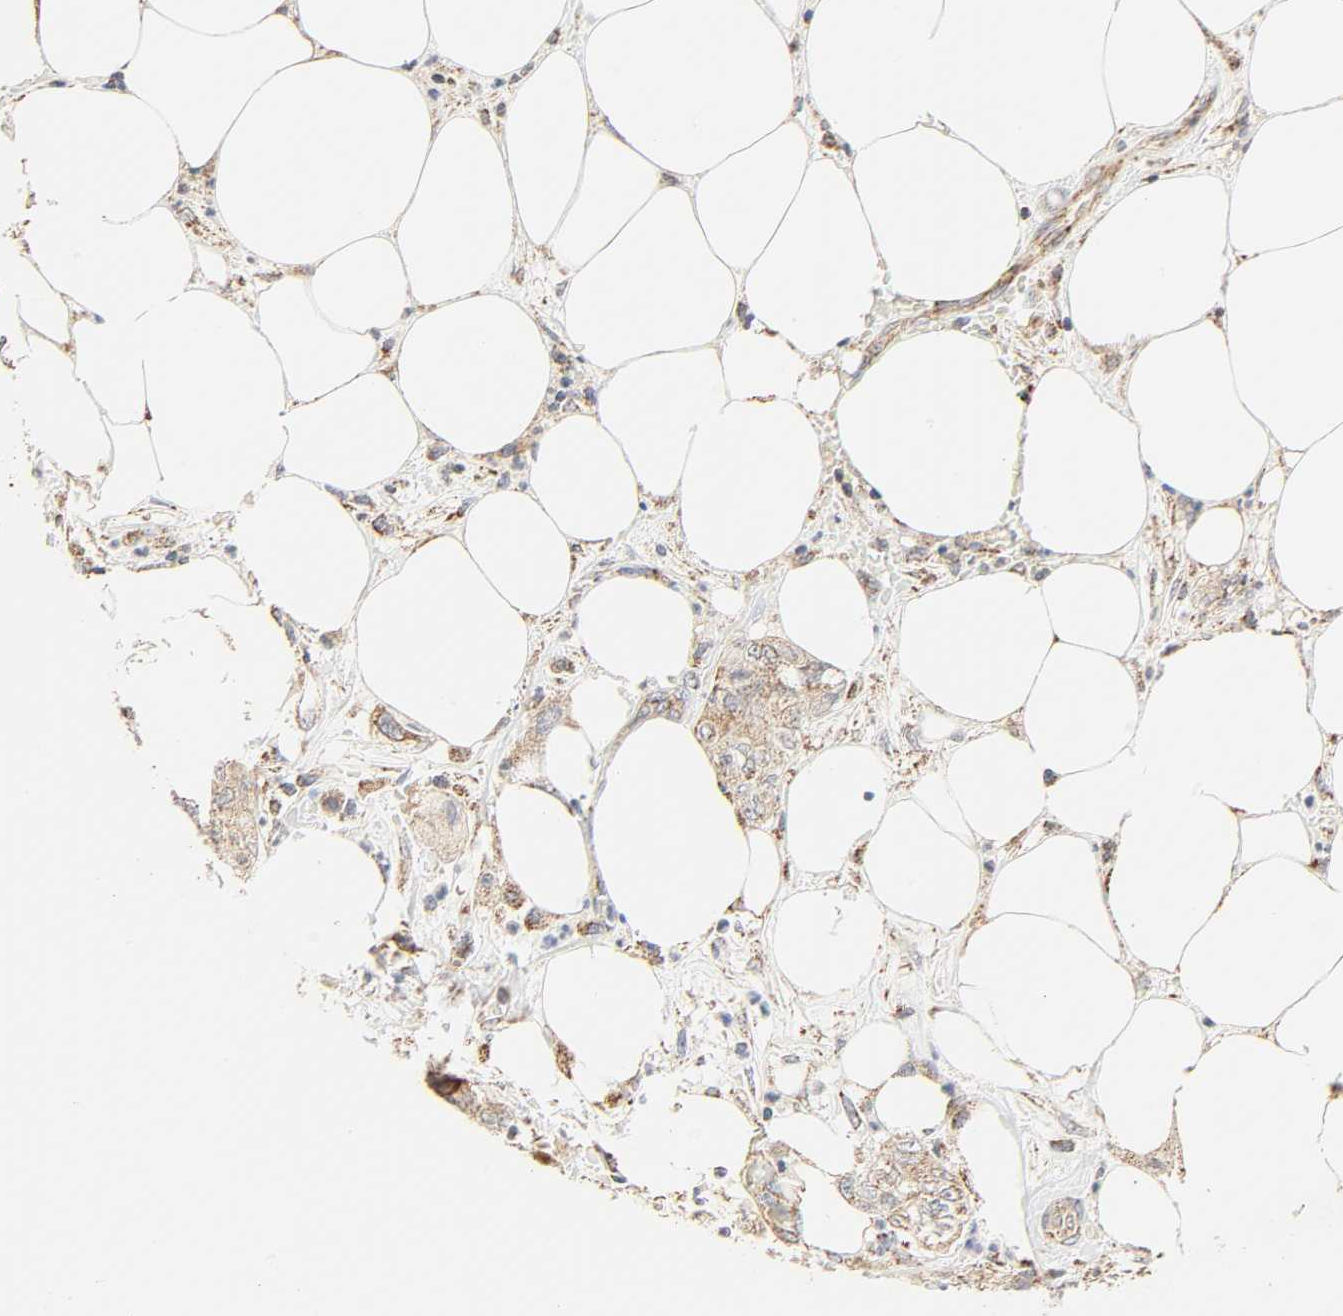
{"staining": {"intensity": "weak", "quantity": ">75%", "location": "cytoplasmic/membranous"}, "tissue": "pancreatic cancer", "cell_type": "Tumor cells", "image_type": "cancer", "snomed": [{"axis": "morphology", "description": "Adenocarcinoma, NOS"}, {"axis": "topography", "description": "Pancreas"}], "caption": "Adenocarcinoma (pancreatic) stained with immunohistochemistry reveals weak cytoplasmic/membranous staining in about >75% of tumor cells.", "gene": "ZMAT5", "patient": {"sex": "male", "age": 70}}